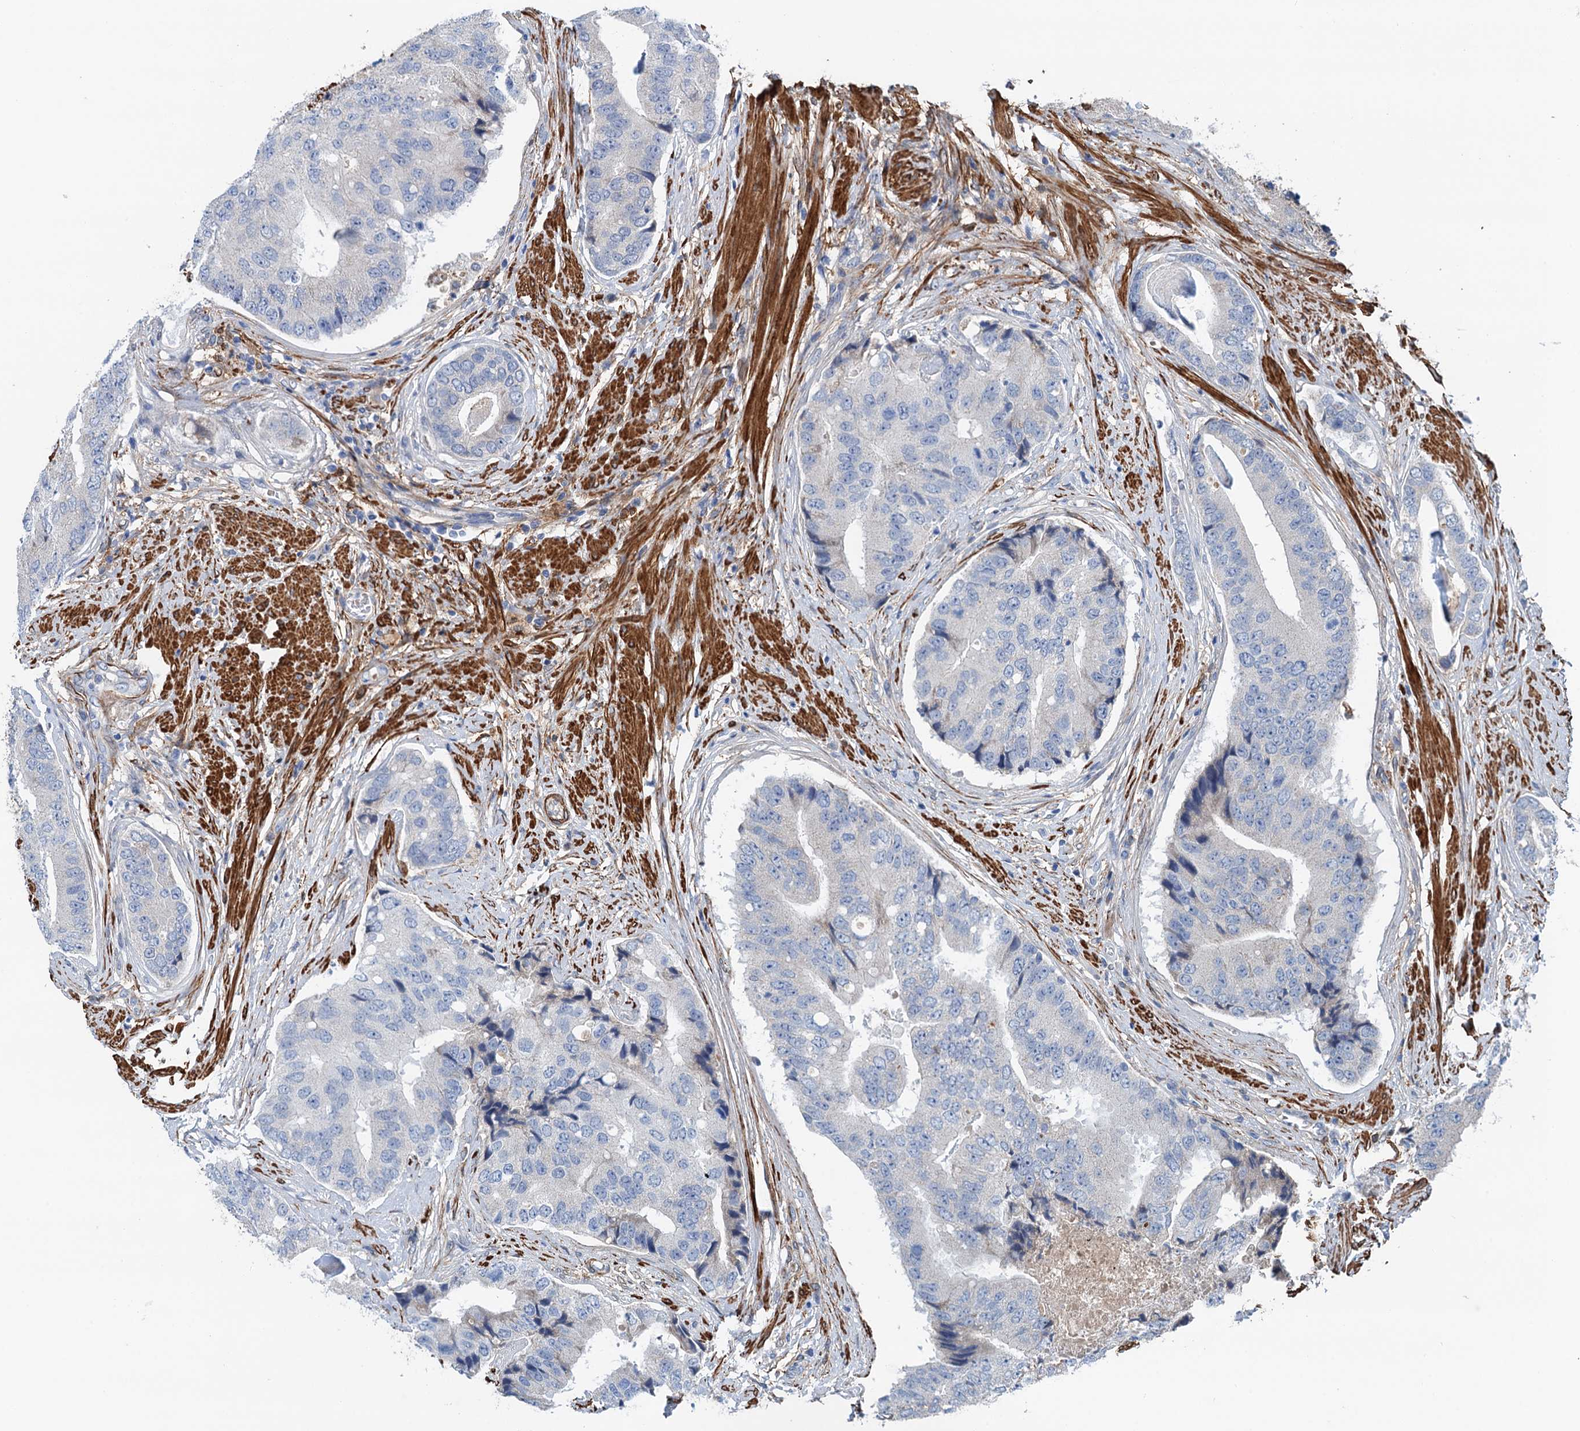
{"staining": {"intensity": "weak", "quantity": "<25%", "location": "cytoplasmic/membranous"}, "tissue": "prostate cancer", "cell_type": "Tumor cells", "image_type": "cancer", "snomed": [{"axis": "morphology", "description": "Adenocarcinoma, High grade"}, {"axis": "topography", "description": "Prostate"}], "caption": "DAB (3,3'-diaminobenzidine) immunohistochemical staining of prostate cancer (high-grade adenocarcinoma) demonstrates no significant staining in tumor cells.", "gene": "CSTPP1", "patient": {"sex": "male", "age": 70}}